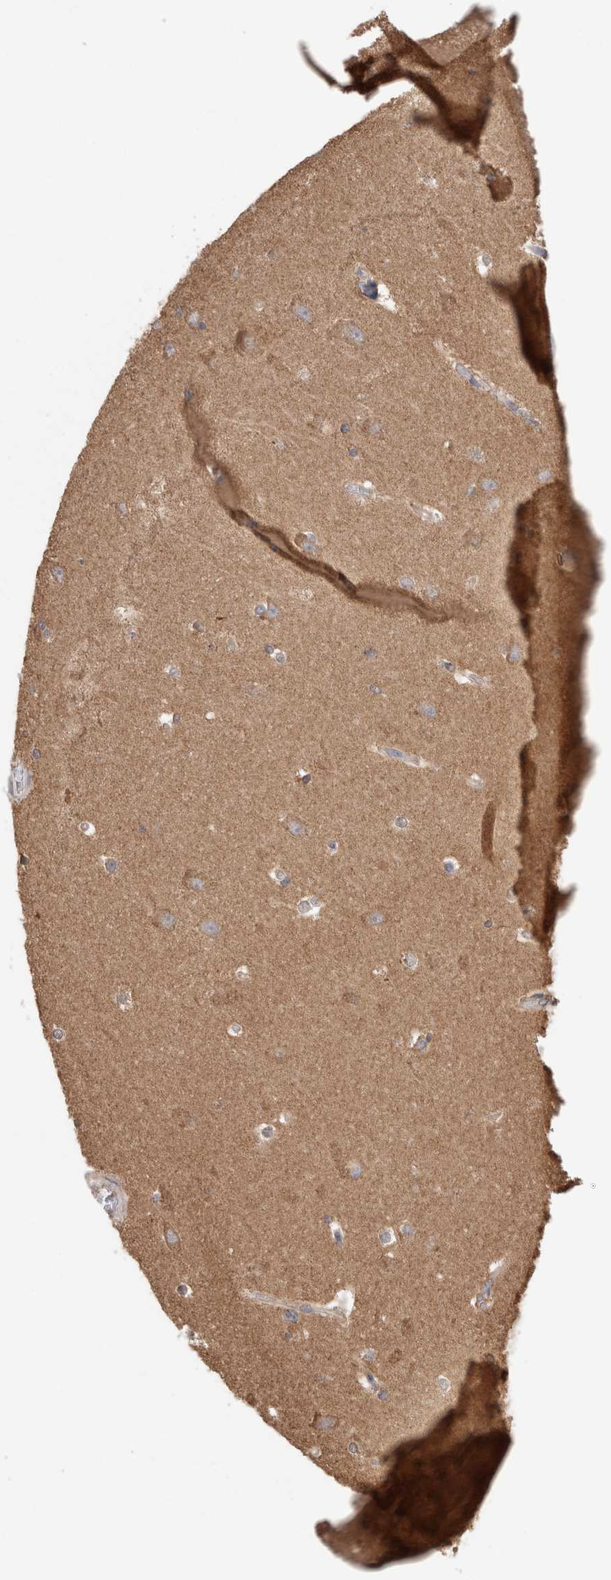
{"staining": {"intensity": "negative", "quantity": "none", "location": "none"}, "tissue": "hippocampus", "cell_type": "Glial cells", "image_type": "normal", "snomed": [{"axis": "morphology", "description": "Normal tissue, NOS"}, {"axis": "topography", "description": "Hippocampus"}], "caption": "DAB (3,3'-diaminobenzidine) immunohistochemical staining of unremarkable hippocampus shows no significant staining in glial cells. (Stains: DAB immunohistochemistry (IHC) with hematoxylin counter stain, Microscopy: brightfield microscopy at high magnification).", "gene": "RAB14", "patient": {"sex": "male", "age": 45}}